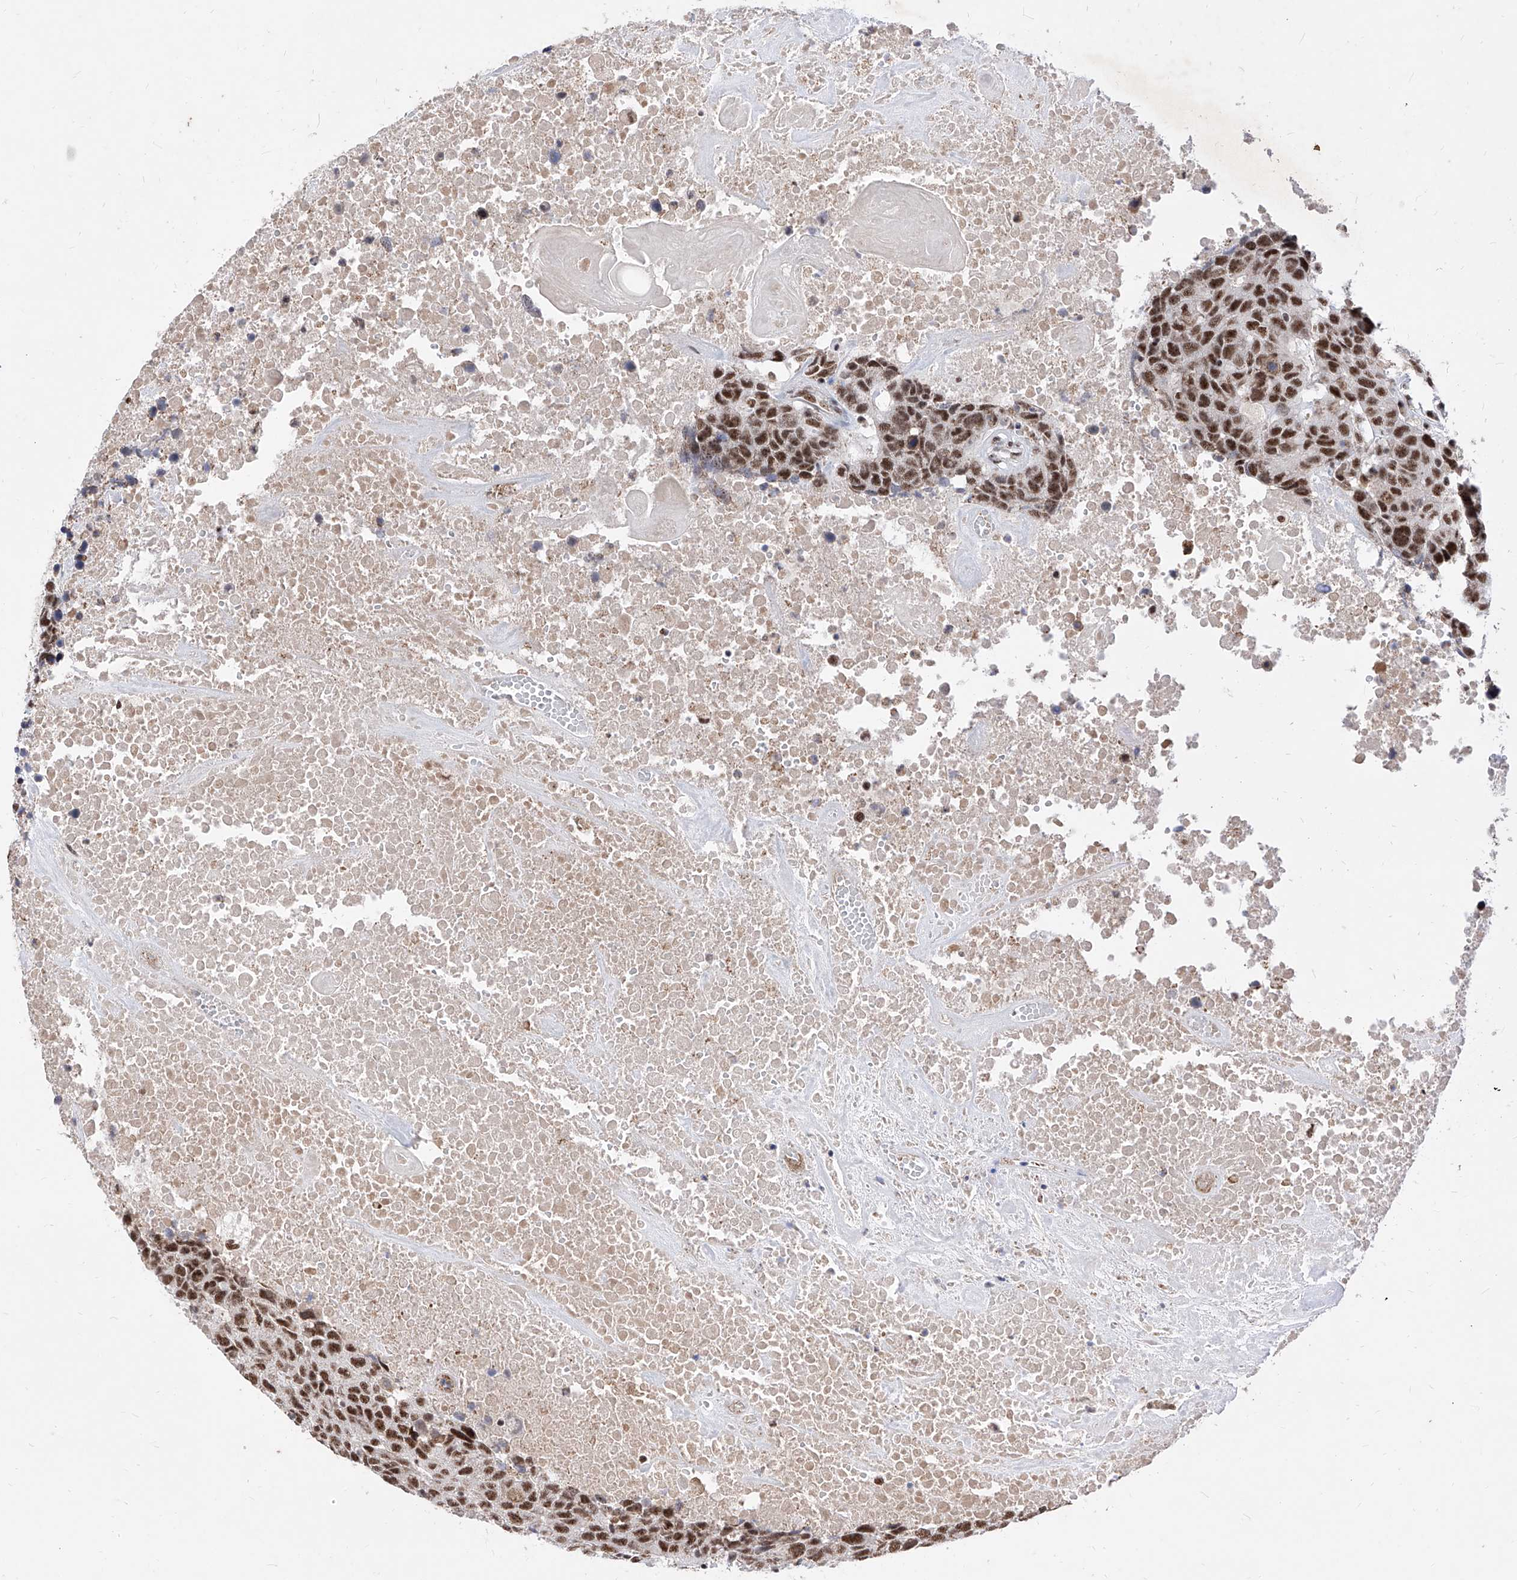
{"staining": {"intensity": "strong", "quantity": ">75%", "location": "nuclear"}, "tissue": "head and neck cancer", "cell_type": "Tumor cells", "image_type": "cancer", "snomed": [{"axis": "morphology", "description": "Squamous cell carcinoma, NOS"}, {"axis": "topography", "description": "Head-Neck"}], "caption": "Squamous cell carcinoma (head and neck) tissue exhibits strong nuclear expression in about >75% of tumor cells, visualized by immunohistochemistry. (DAB (3,3'-diaminobenzidine) IHC with brightfield microscopy, high magnification).", "gene": "PHF5A", "patient": {"sex": "male", "age": 66}}